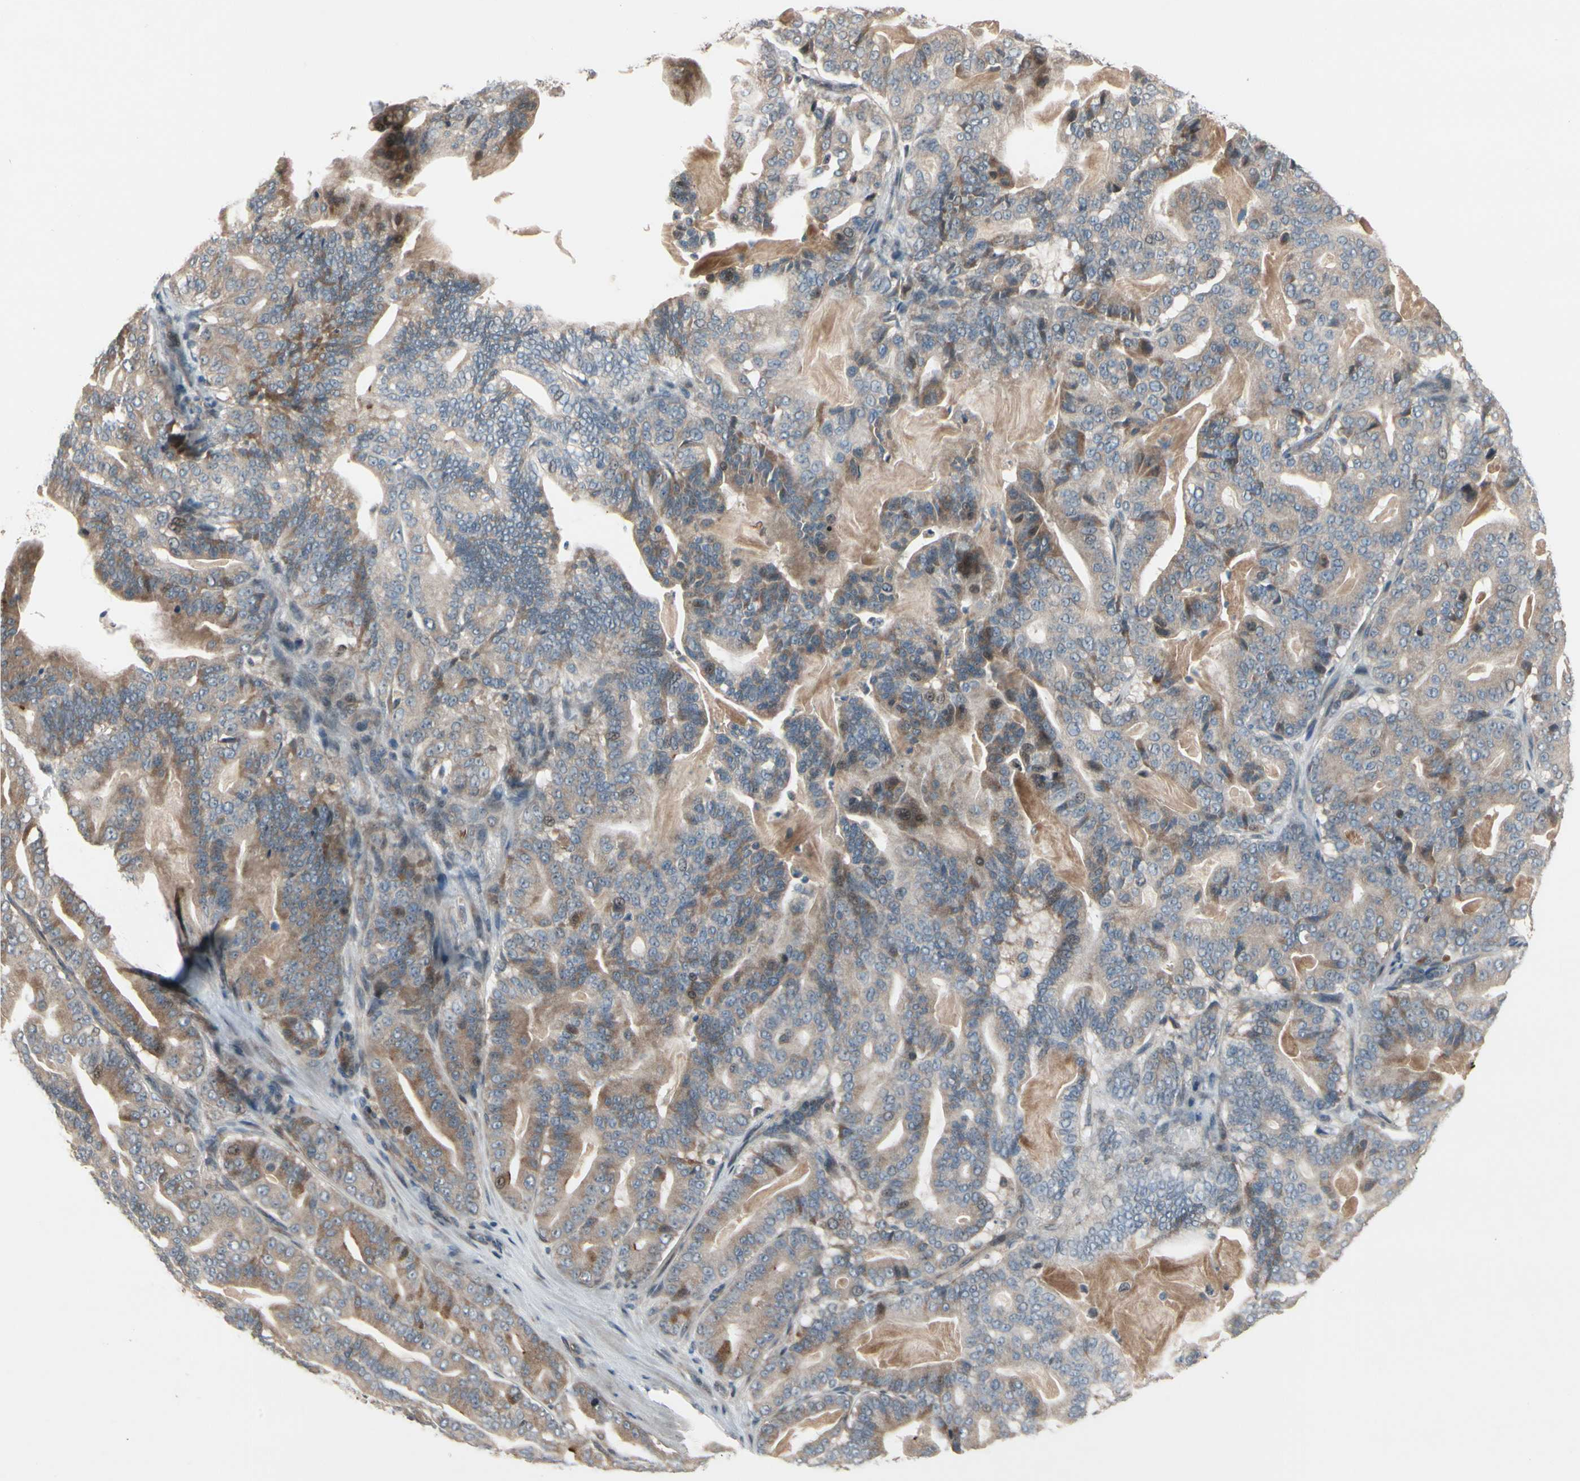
{"staining": {"intensity": "weak", "quantity": "25%-75%", "location": "cytoplasmic/membranous,nuclear"}, "tissue": "pancreatic cancer", "cell_type": "Tumor cells", "image_type": "cancer", "snomed": [{"axis": "morphology", "description": "Adenocarcinoma, NOS"}, {"axis": "topography", "description": "Pancreas"}], "caption": "DAB (3,3'-diaminobenzidine) immunohistochemical staining of adenocarcinoma (pancreatic) demonstrates weak cytoplasmic/membranous and nuclear protein positivity in about 25%-75% of tumor cells.", "gene": "SNX29", "patient": {"sex": "male", "age": 63}}